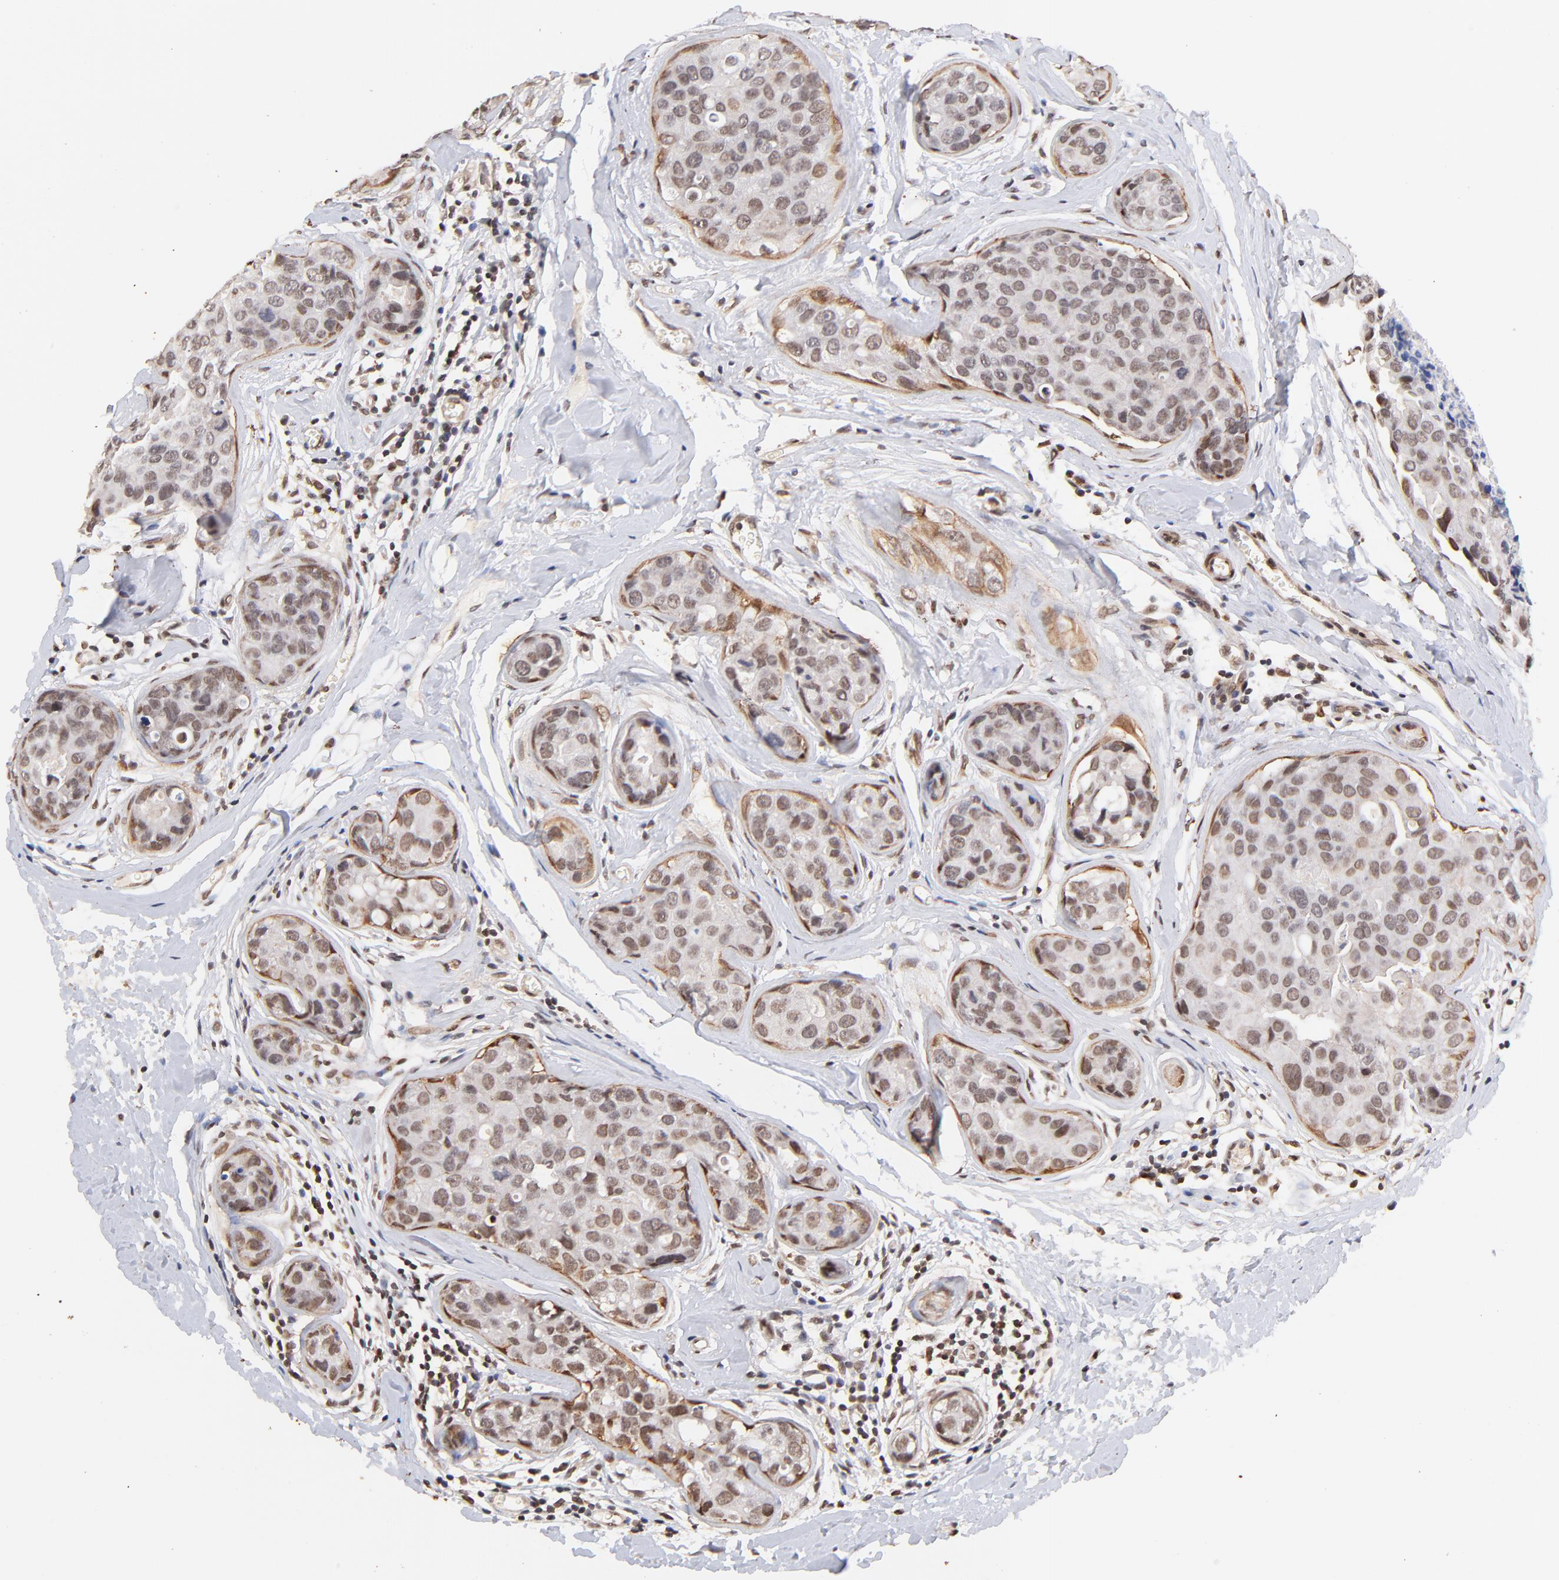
{"staining": {"intensity": "weak", "quantity": ">75%", "location": "nuclear"}, "tissue": "breast cancer", "cell_type": "Tumor cells", "image_type": "cancer", "snomed": [{"axis": "morphology", "description": "Duct carcinoma"}, {"axis": "topography", "description": "Breast"}], "caption": "Protein staining of breast cancer (intraductal carcinoma) tissue displays weak nuclear expression in approximately >75% of tumor cells. The staining was performed using DAB (3,3'-diaminobenzidine) to visualize the protein expression in brown, while the nuclei were stained in blue with hematoxylin (Magnification: 20x).", "gene": "ZFP92", "patient": {"sex": "female", "age": 24}}